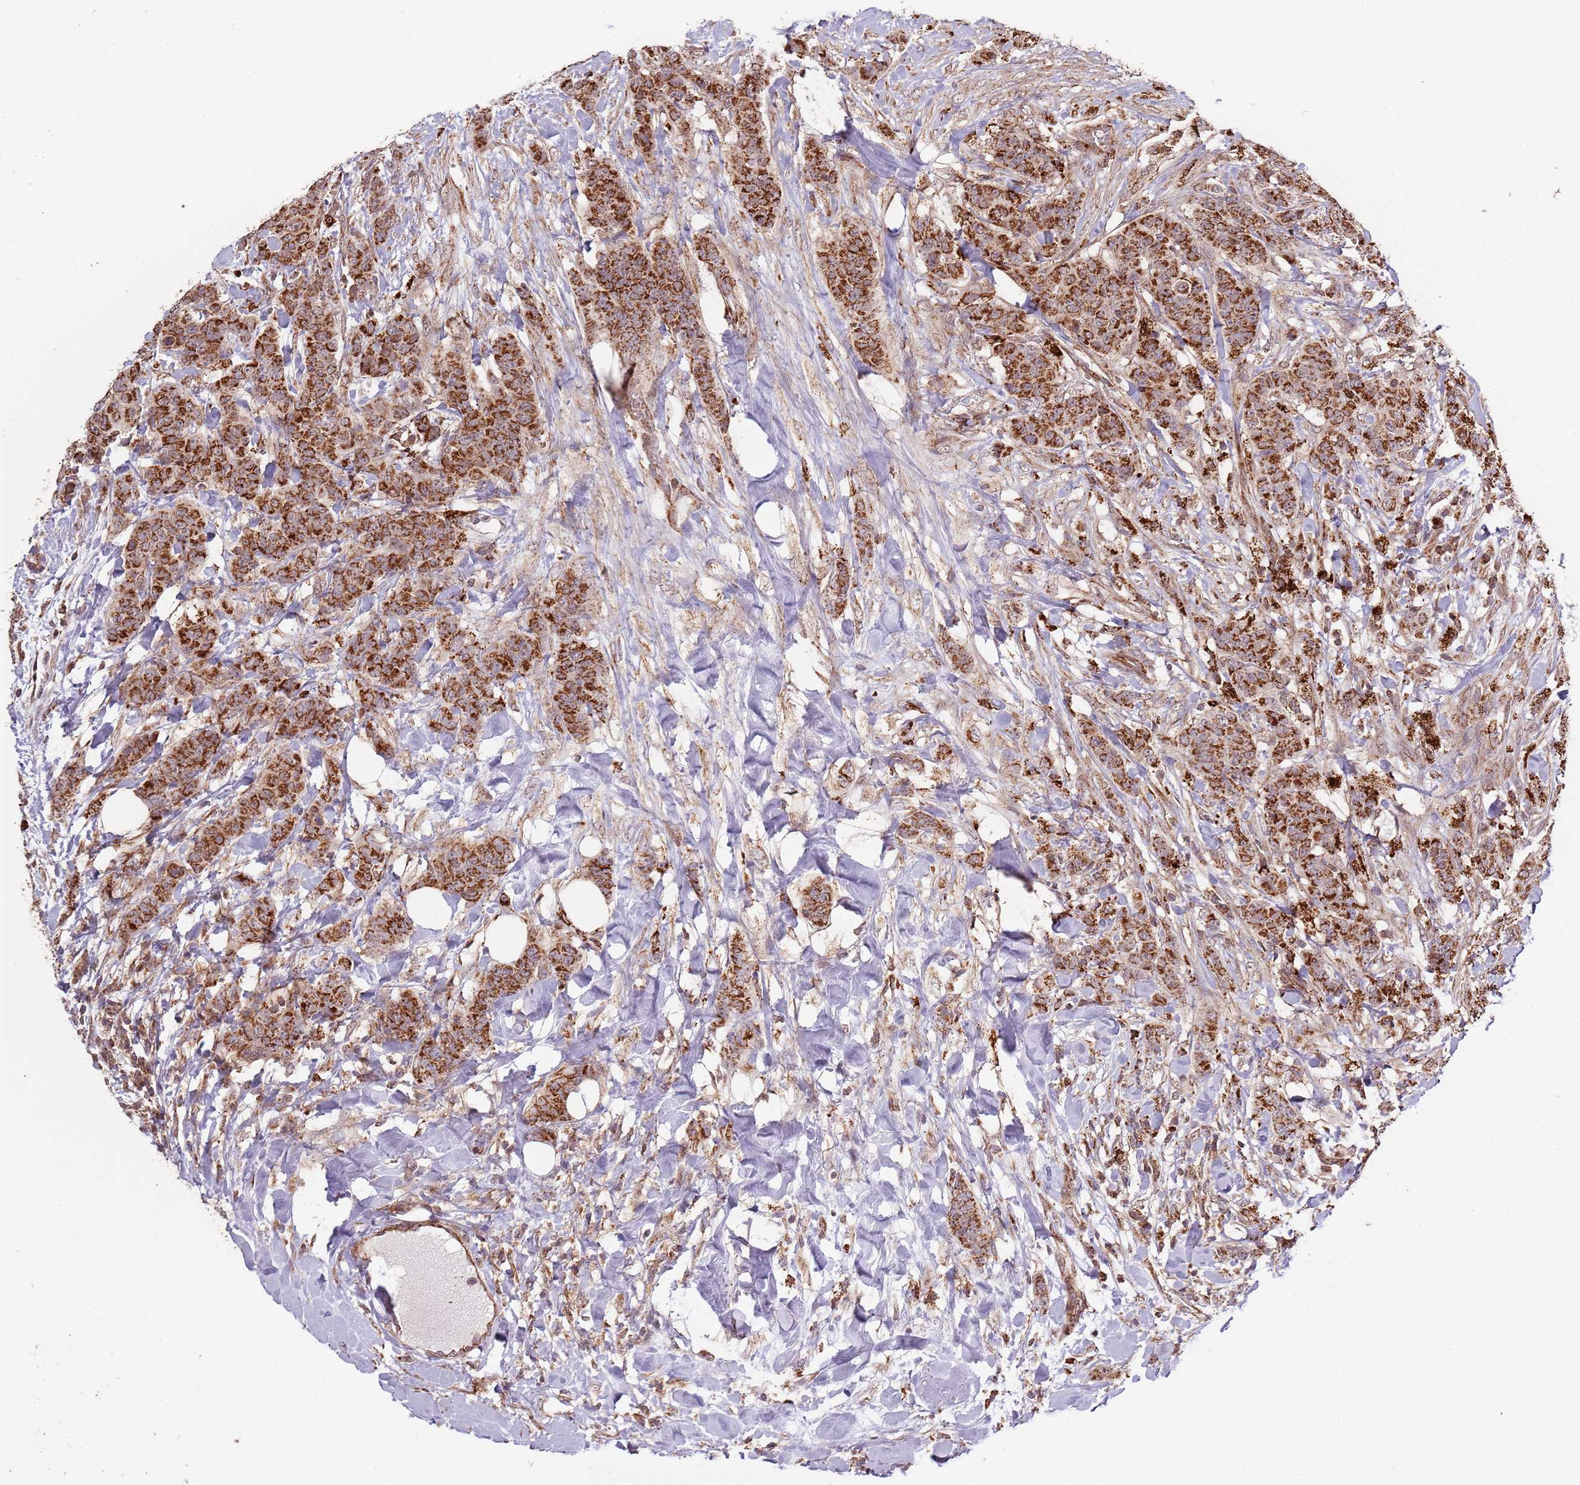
{"staining": {"intensity": "strong", "quantity": ">75%", "location": "cytoplasmic/membranous"}, "tissue": "breast cancer", "cell_type": "Tumor cells", "image_type": "cancer", "snomed": [{"axis": "morphology", "description": "Duct carcinoma"}, {"axis": "topography", "description": "Breast"}], "caption": "Intraductal carcinoma (breast) stained for a protein demonstrates strong cytoplasmic/membranous positivity in tumor cells.", "gene": "IL17RD", "patient": {"sex": "female", "age": 40}}